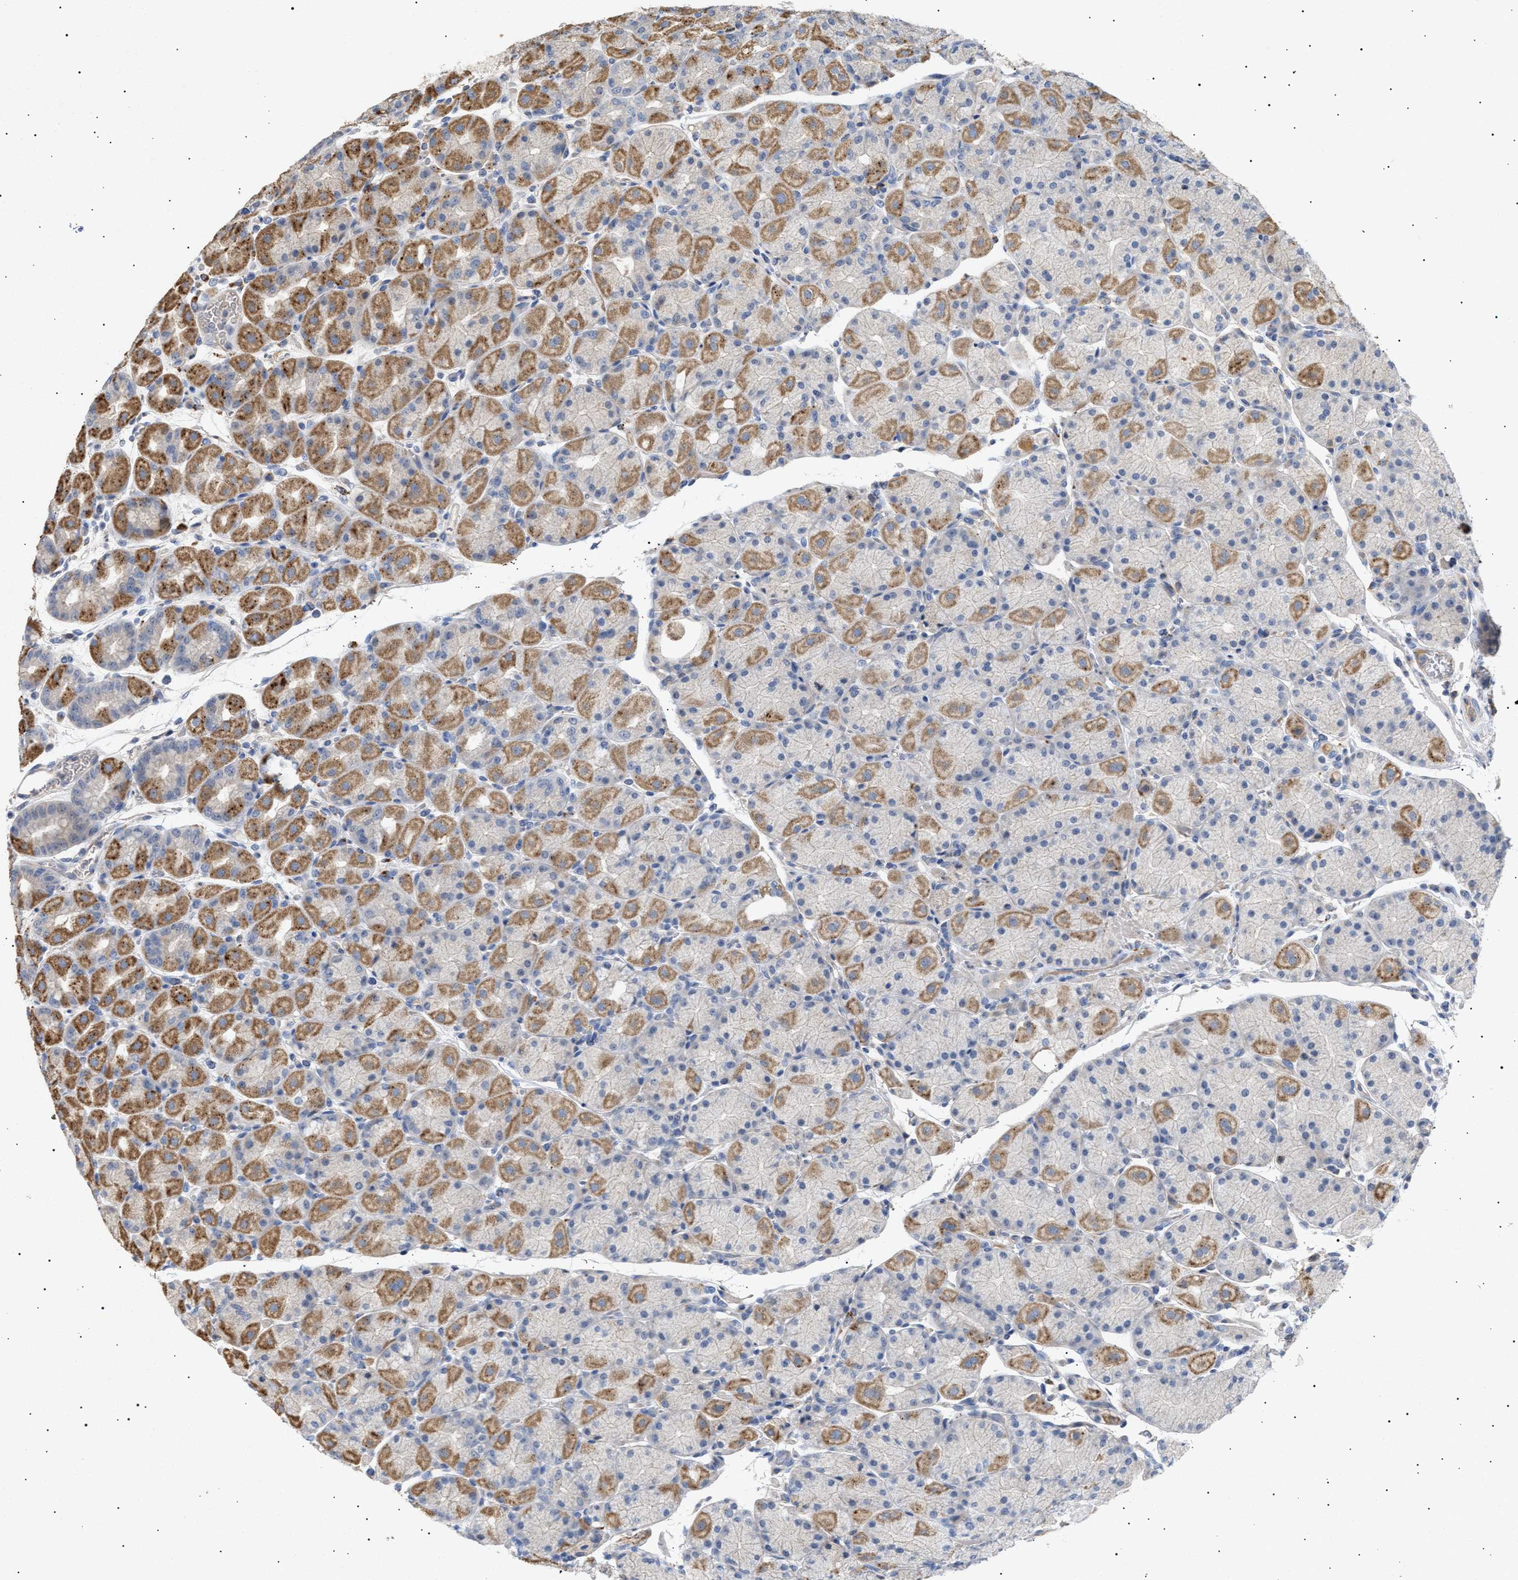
{"staining": {"intensity": "moderate", "quantity": "25%-75%", "location": "cytoplasmic/membranous"}, "tissue": "stomach", "cell_type": "Glandular cells", "image_type": "normal", "snomed": [{"axis": "morphology", "description": "Normal tissue, NOS"}, {"axis": "morphology", "description": "Carcinoid, malignant, NOS"}, {"axis": "topography", "description": "Stomach, upper"}], "caption": "IHC image of unremarkable stomach stained for a protein (brown), which displays medium levels of moderate cytoplasmic/membranous staining in approximately 25%-75% of glandular cells.", "gene": "SIRT5", "patient": {"sex": "male", "age": 39}}